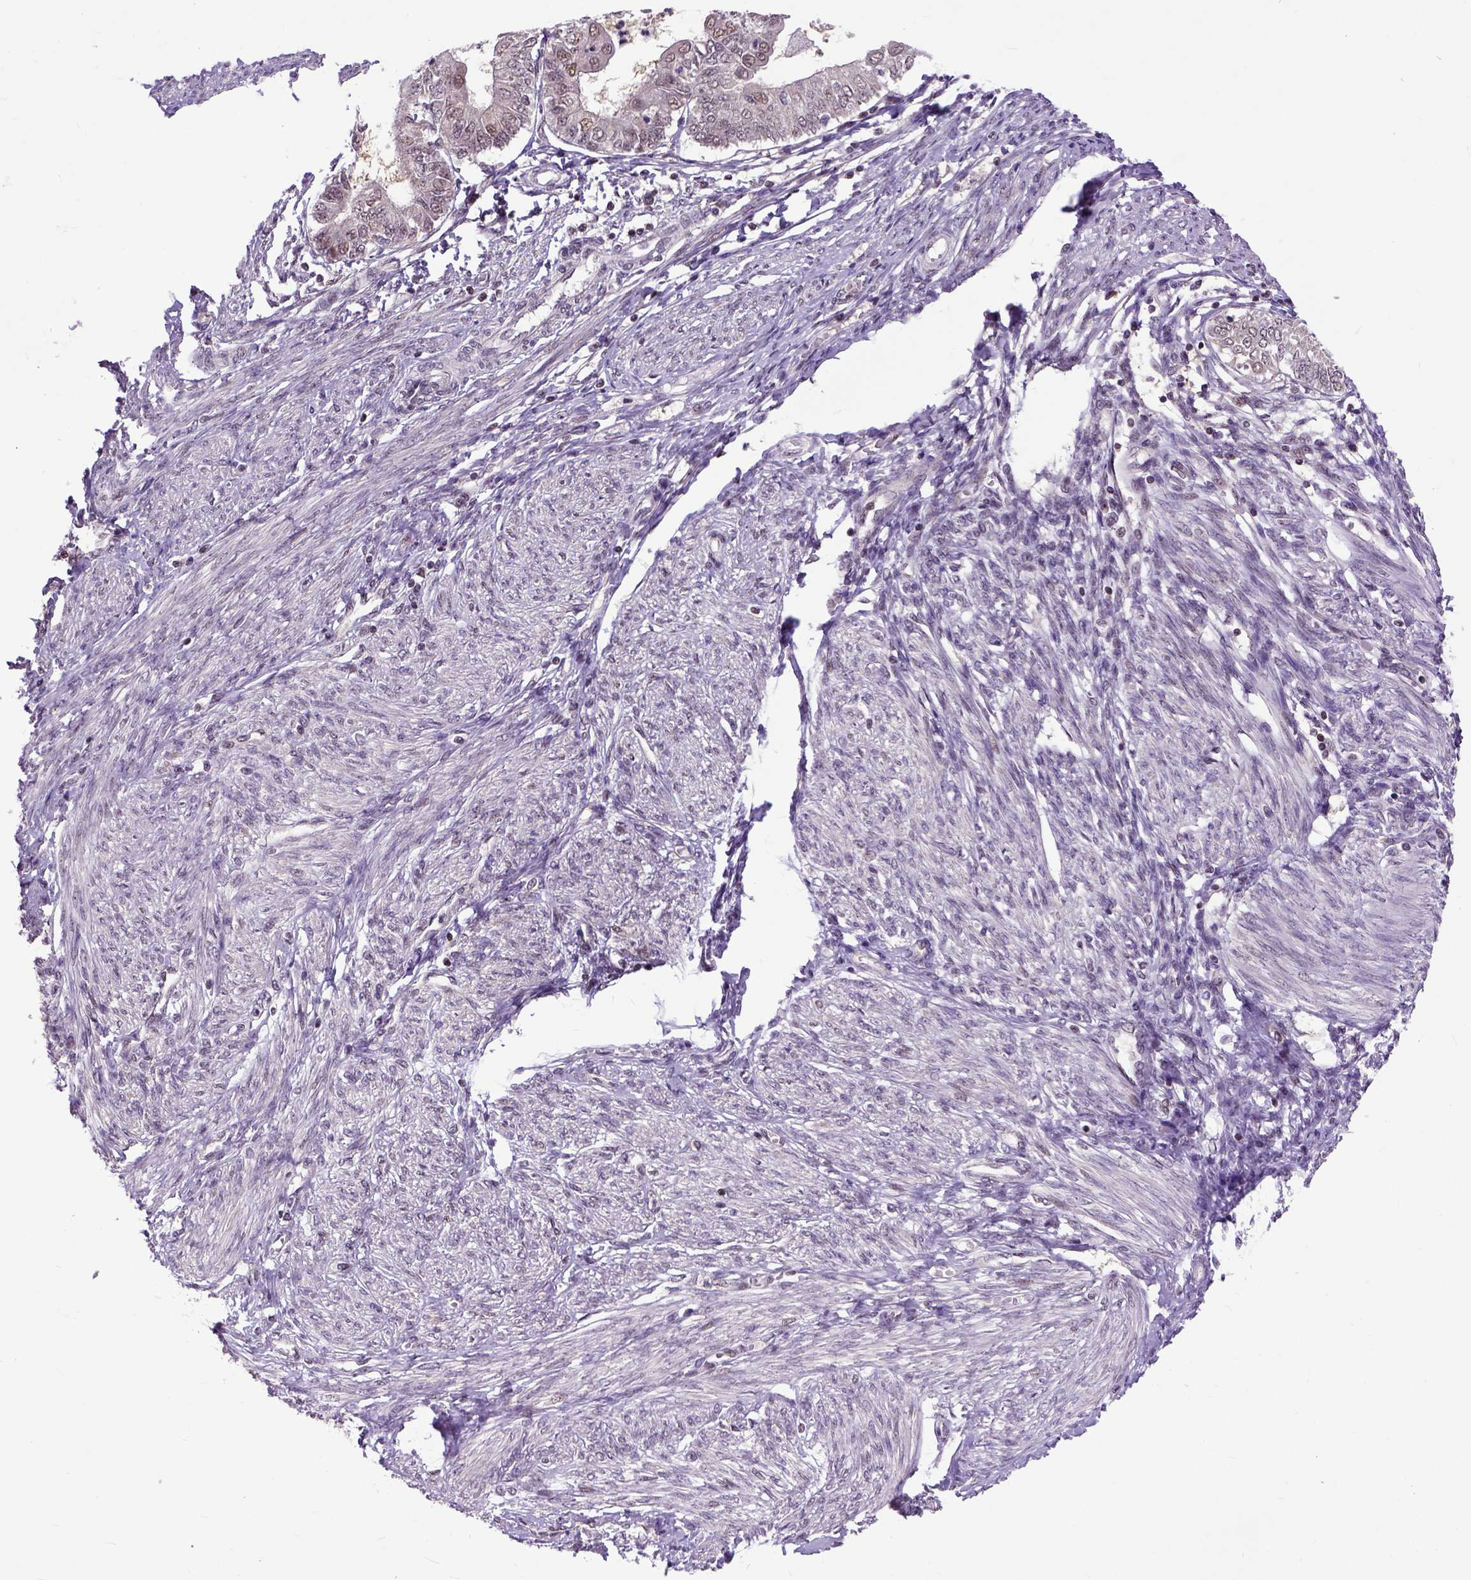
{"staining": {"intensity": "weak", "quantity": "<25%", "location": "nuclear"}, "tissue": "endometrial cancer", "cell_type": "Tumor cells", "image_type": "cancer", "snomed": [{"axis": "morphology", "description": "Adenocarcinoma, NOS"}, {"axis": "topography", "description": "Endometrium"}], "caption": "An immunohistochemistry photomicrograph of endometrial cancer (adenocarcinoma) is shown. There is no staining in tumor cells of endometrial cancer (adenocarcinoma). Brightfield microscopy of IHC stained with DAB (3,3'-diaminobenzidine) (brown) and hematoxylin (blue), captured at high magnification.", "gene": "UBA3", "patient": {"sex": "female", "age": 68}}